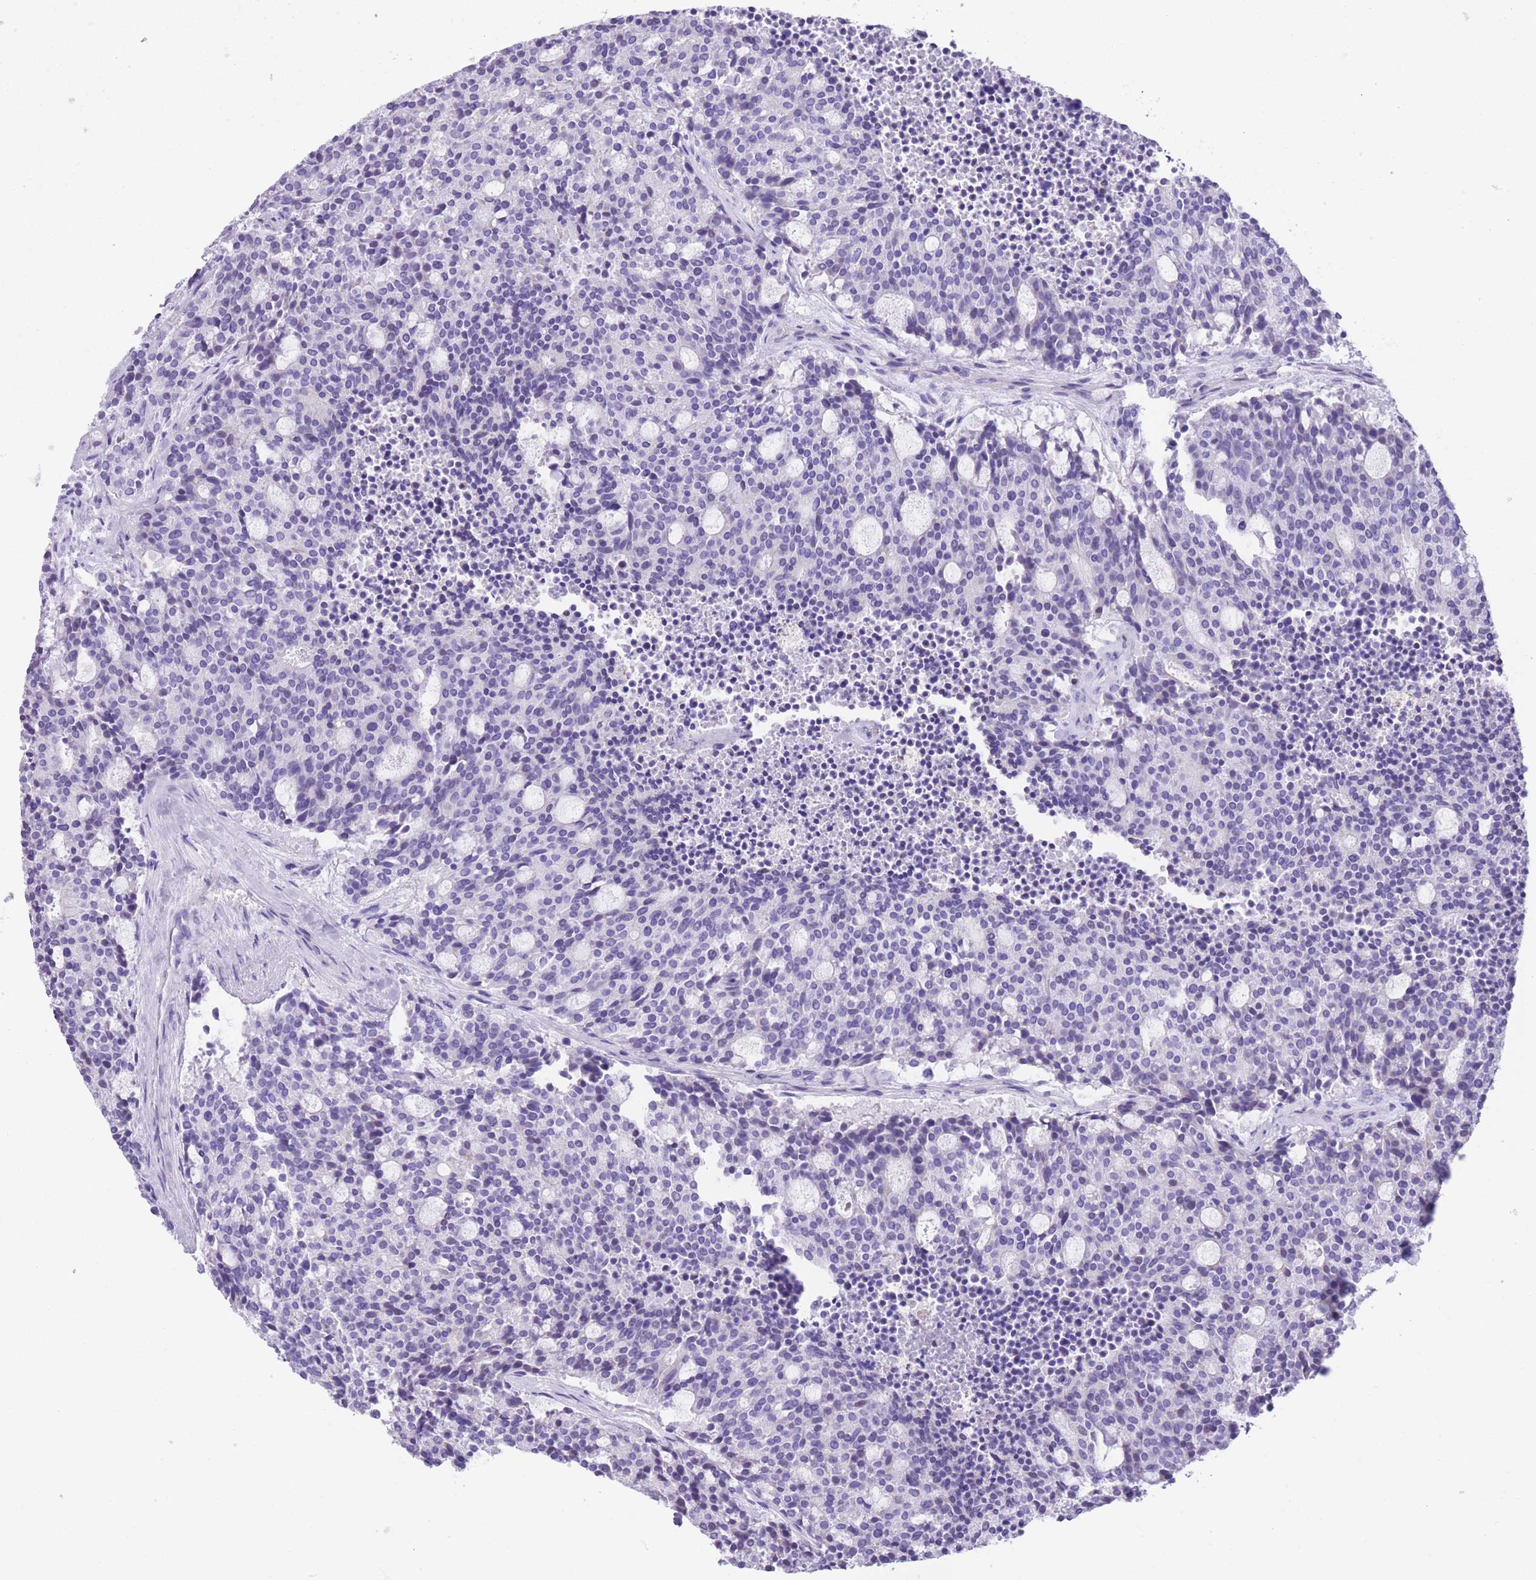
{"staining": {"intensity": "negative", "quantity": "none", "location": "none"}, "tissue": "carcinoid", "cell_type": "Tumor cells", "image_type": "cancer", "snomed": [{"axis": "morphology", "description": "Carcinoid, malignant, NOS"}, {"axis": "topography", "description": "Pancreas"}], "caption": "Immunohistochemistry (IHC) of carcinoid displays no staining in tumor cells.", "gene": "RAI2", "patient": {"sex": "female", "age": 54}}